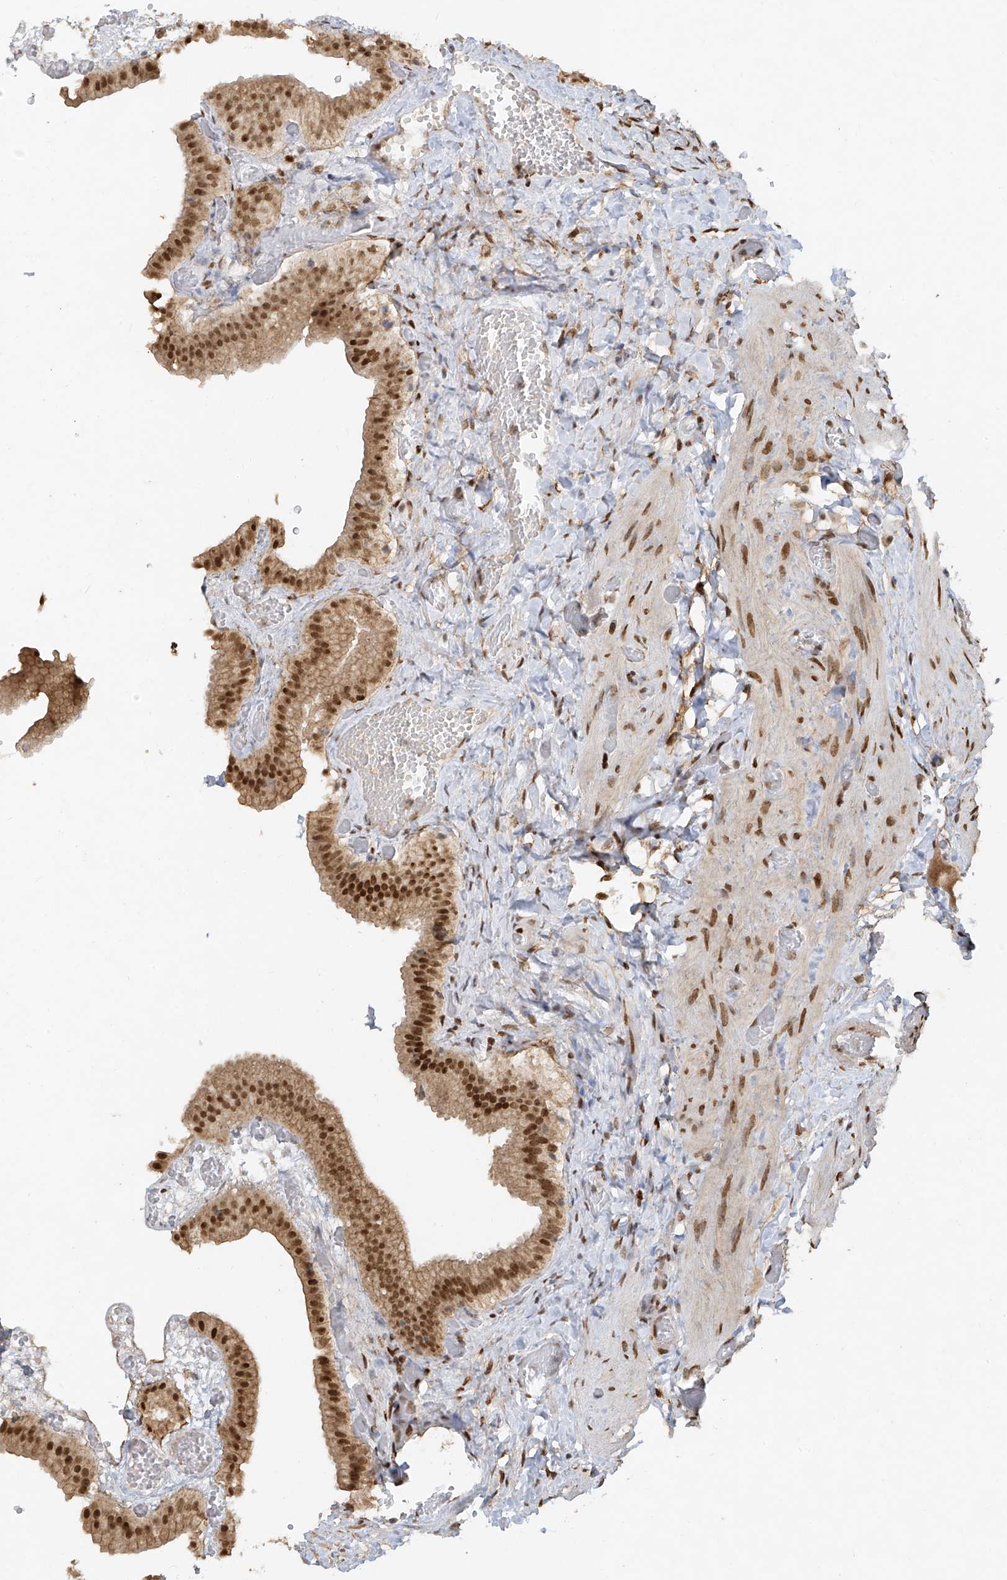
{"staining": {"intensity": "strong", "quantity": ">75%", "location": "nuclear"}, "tissue": "gallbladder", "cell_type": "Glandular cells", "image_type": "normal", "snomed": [{"axis": "morphology", "description": "Normal tissue, NOS"}, {"axis": "topography", "description": "Gallbladder"}], "caption": "An immunohistochemistry (IHC) micrograph of normal tissue is shown. Protein staining in brown highlights strong nuclear positivity in gallbladder within glandular cells.", "gene": "ATRIP", "patient": {"sex": "female", "age": 64}}